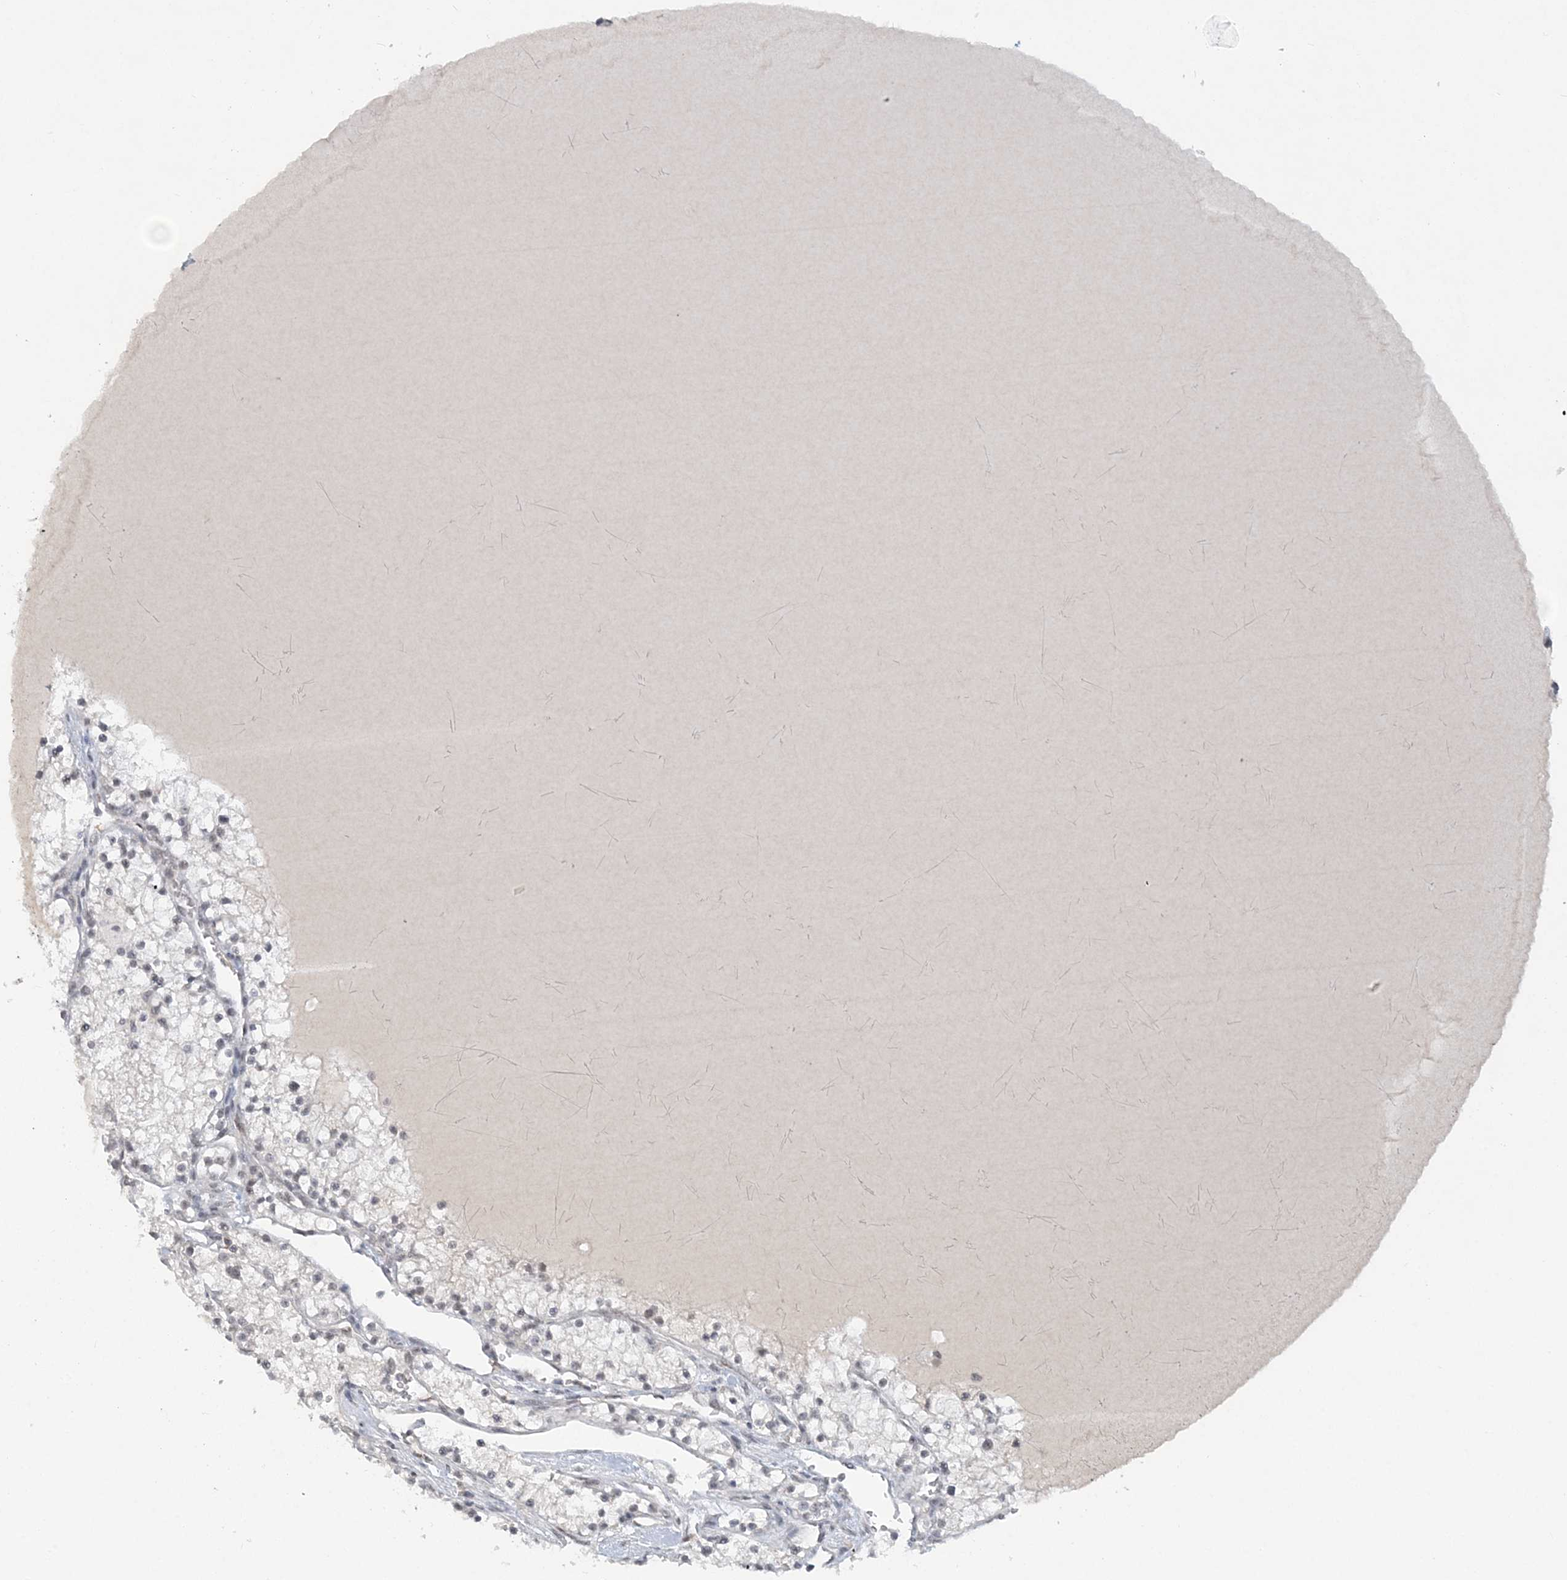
{"staining": {"intensity": "weak", "quantity": "<25%", "location": "nuclear"}, "tissue": "renal cancer", "cell_type": "Tumor cells", "image_type": "cancer", "snomed": [{"axis": "morphology", "description": "Adenocarcinoma, NOS"}, {"axis": "topography", "description": "Kidney"}], "caption": "DAB immunohistochemical staining of renal cancer exhibits no significant positivity in tumor cells. The staining is performed using DAB (3,3'-diaminobenzidine) brown chromogen with nuclei counter-stained in using hematoxylin.", "gene": "KMT2D", "patient": {"sex": "male", "age": 80}}